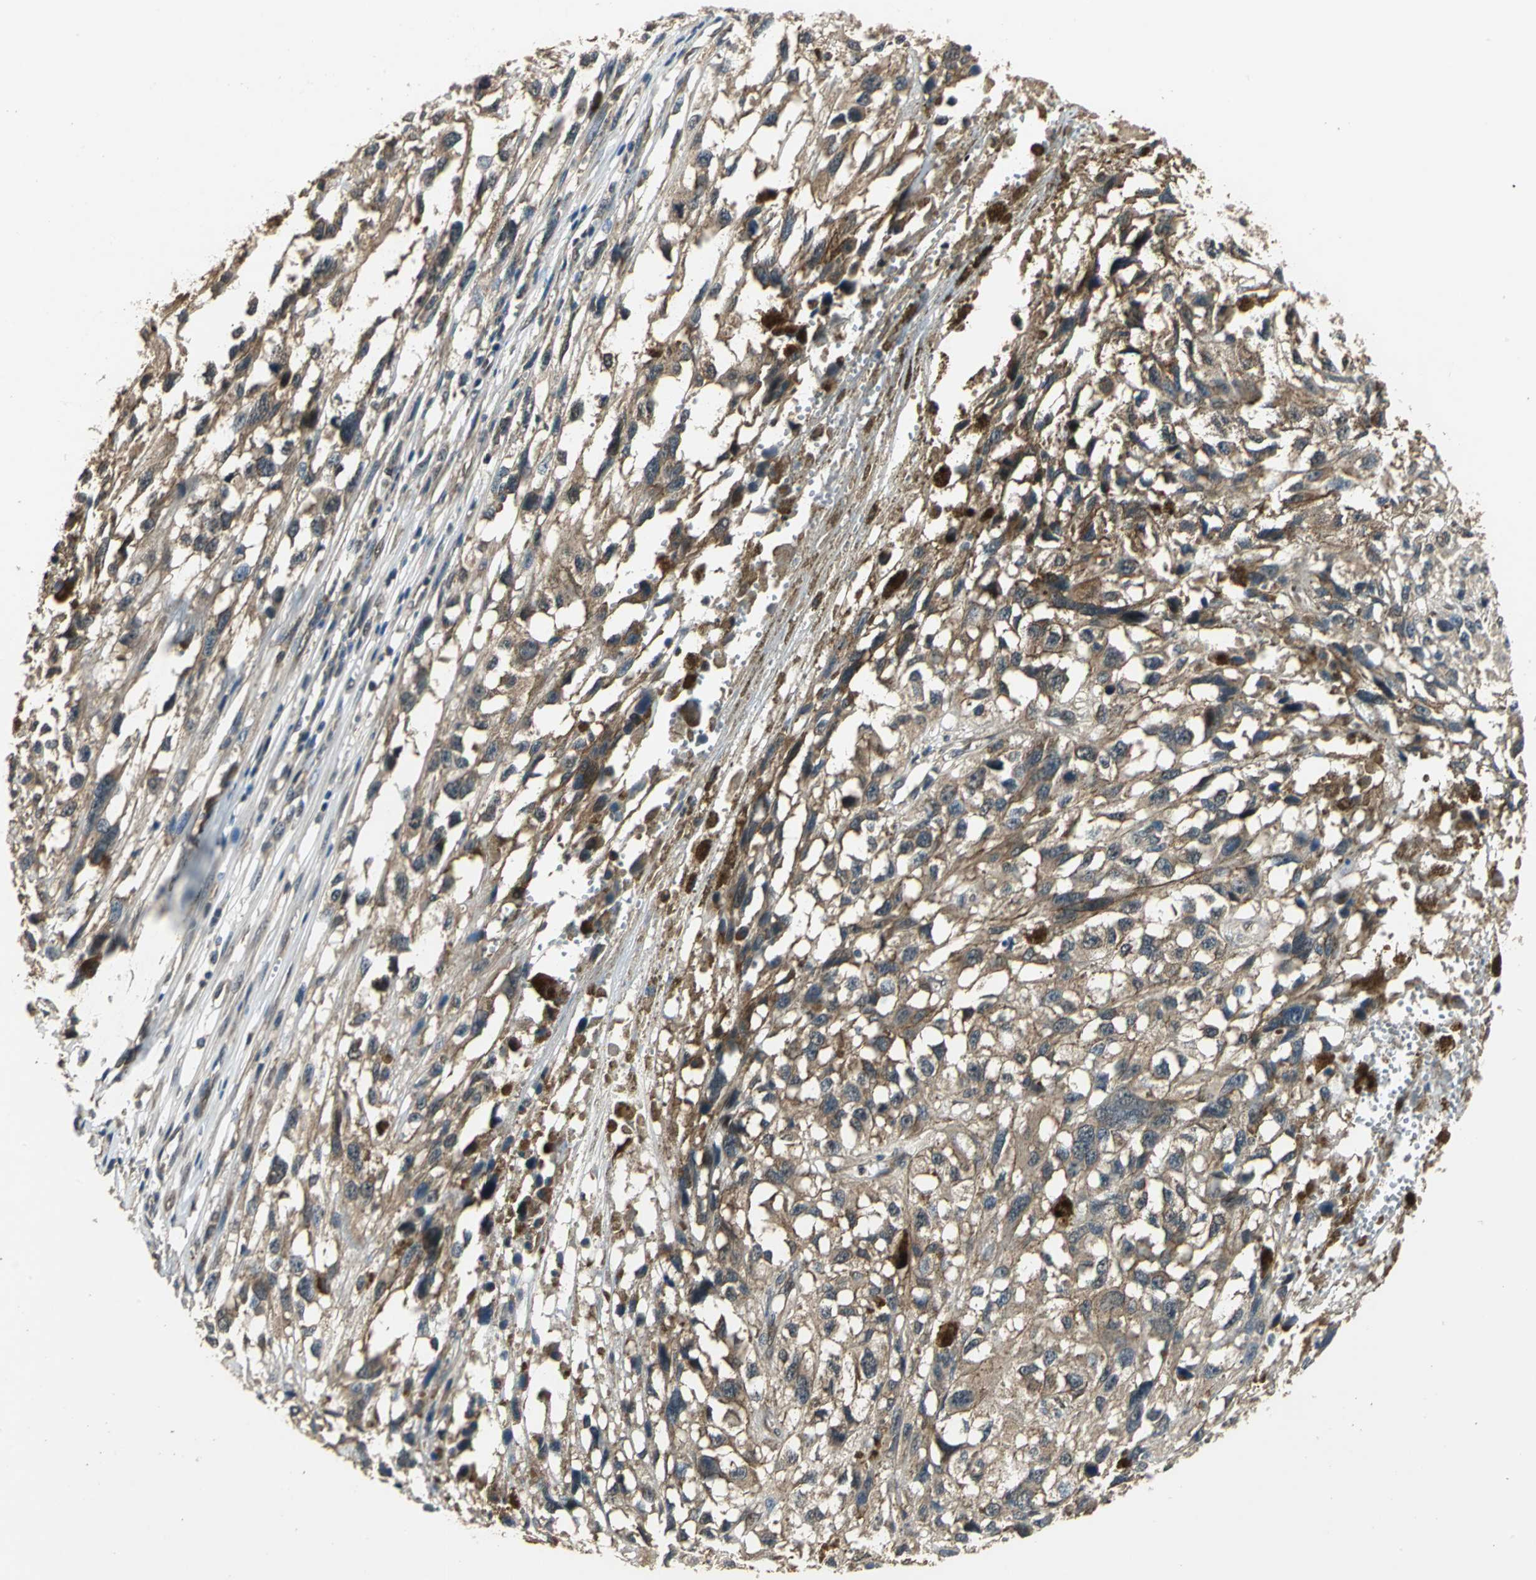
{"staining": {"intensity": "weak", "quantity": ">75%", "location": "cytoplasmic/membranous"}, "tissue": "melanoma", "cell_type": "Tumor cells", "image_type": "cancer", "snomed": [{"axis": "morphology", "description": "Malignant melanoma, Metastatic site"}, {"axis": "topography", "description": "Lymph node"}], "caption": "A photomicrograph showing weak cytoplasmic/membranous expression in approximately >75% of tumor cells in malignant melanoma (metastatic site), as visualized by brown immunohistochemical staining.", "gene": "EIF2B2", "patient": {"sex": "male", "age": 59}}